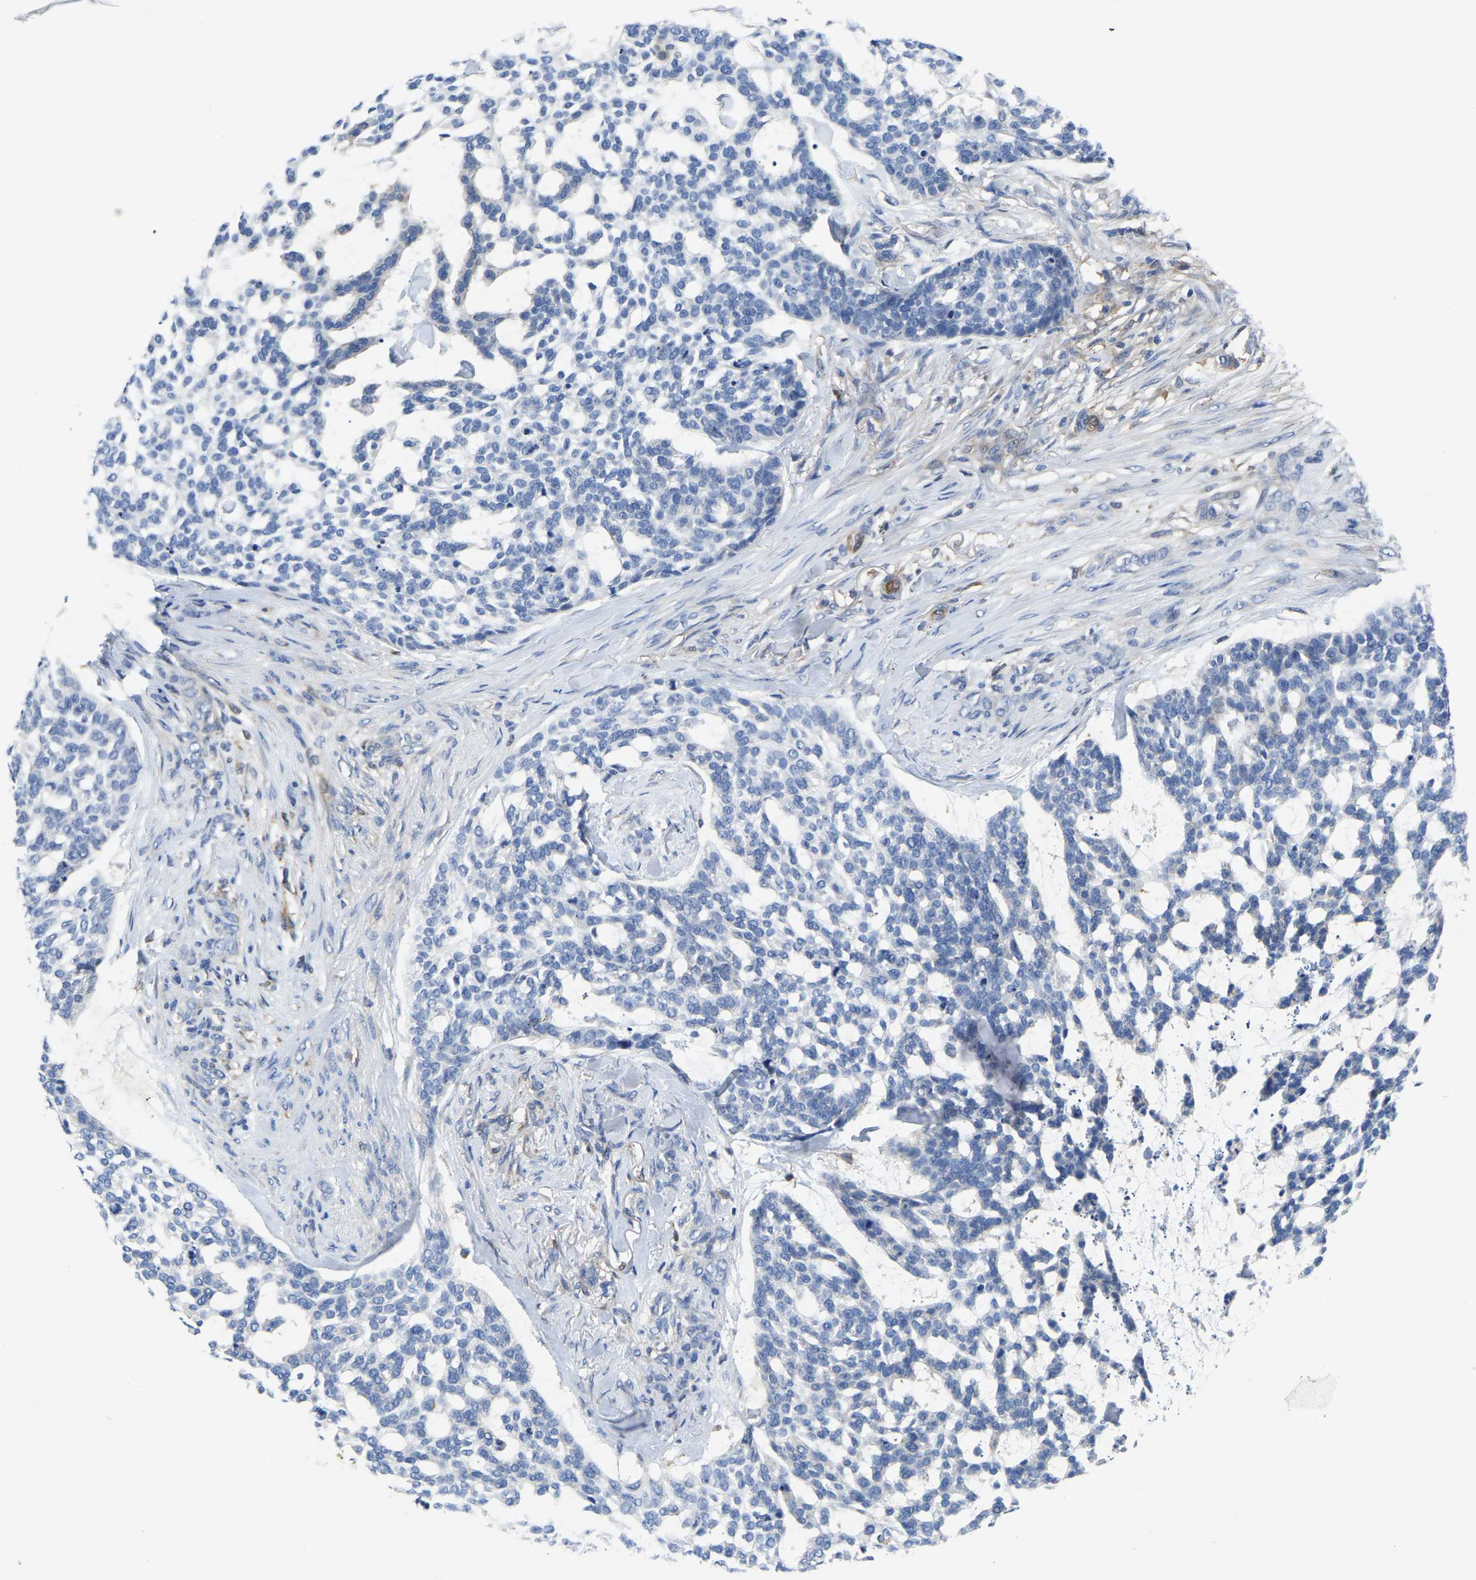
{"staining": {"intensity": "negative", "quantity": "none", "location": "none"}, "tissue": "skin cancer", "cell_type": "Tumor cells", "image_type": "cancer", "snomed": [{"axis": "morphology", "description": "Basal cell carcinoma"}, {"axis": "topography", "description": "Skin"}], "caption": "This is an IHC histopathology image of human skin cancer. There is no positivity in tumor cells.", "gene": "ATG2B", "patient": {"sex": "female", "age": 64}}